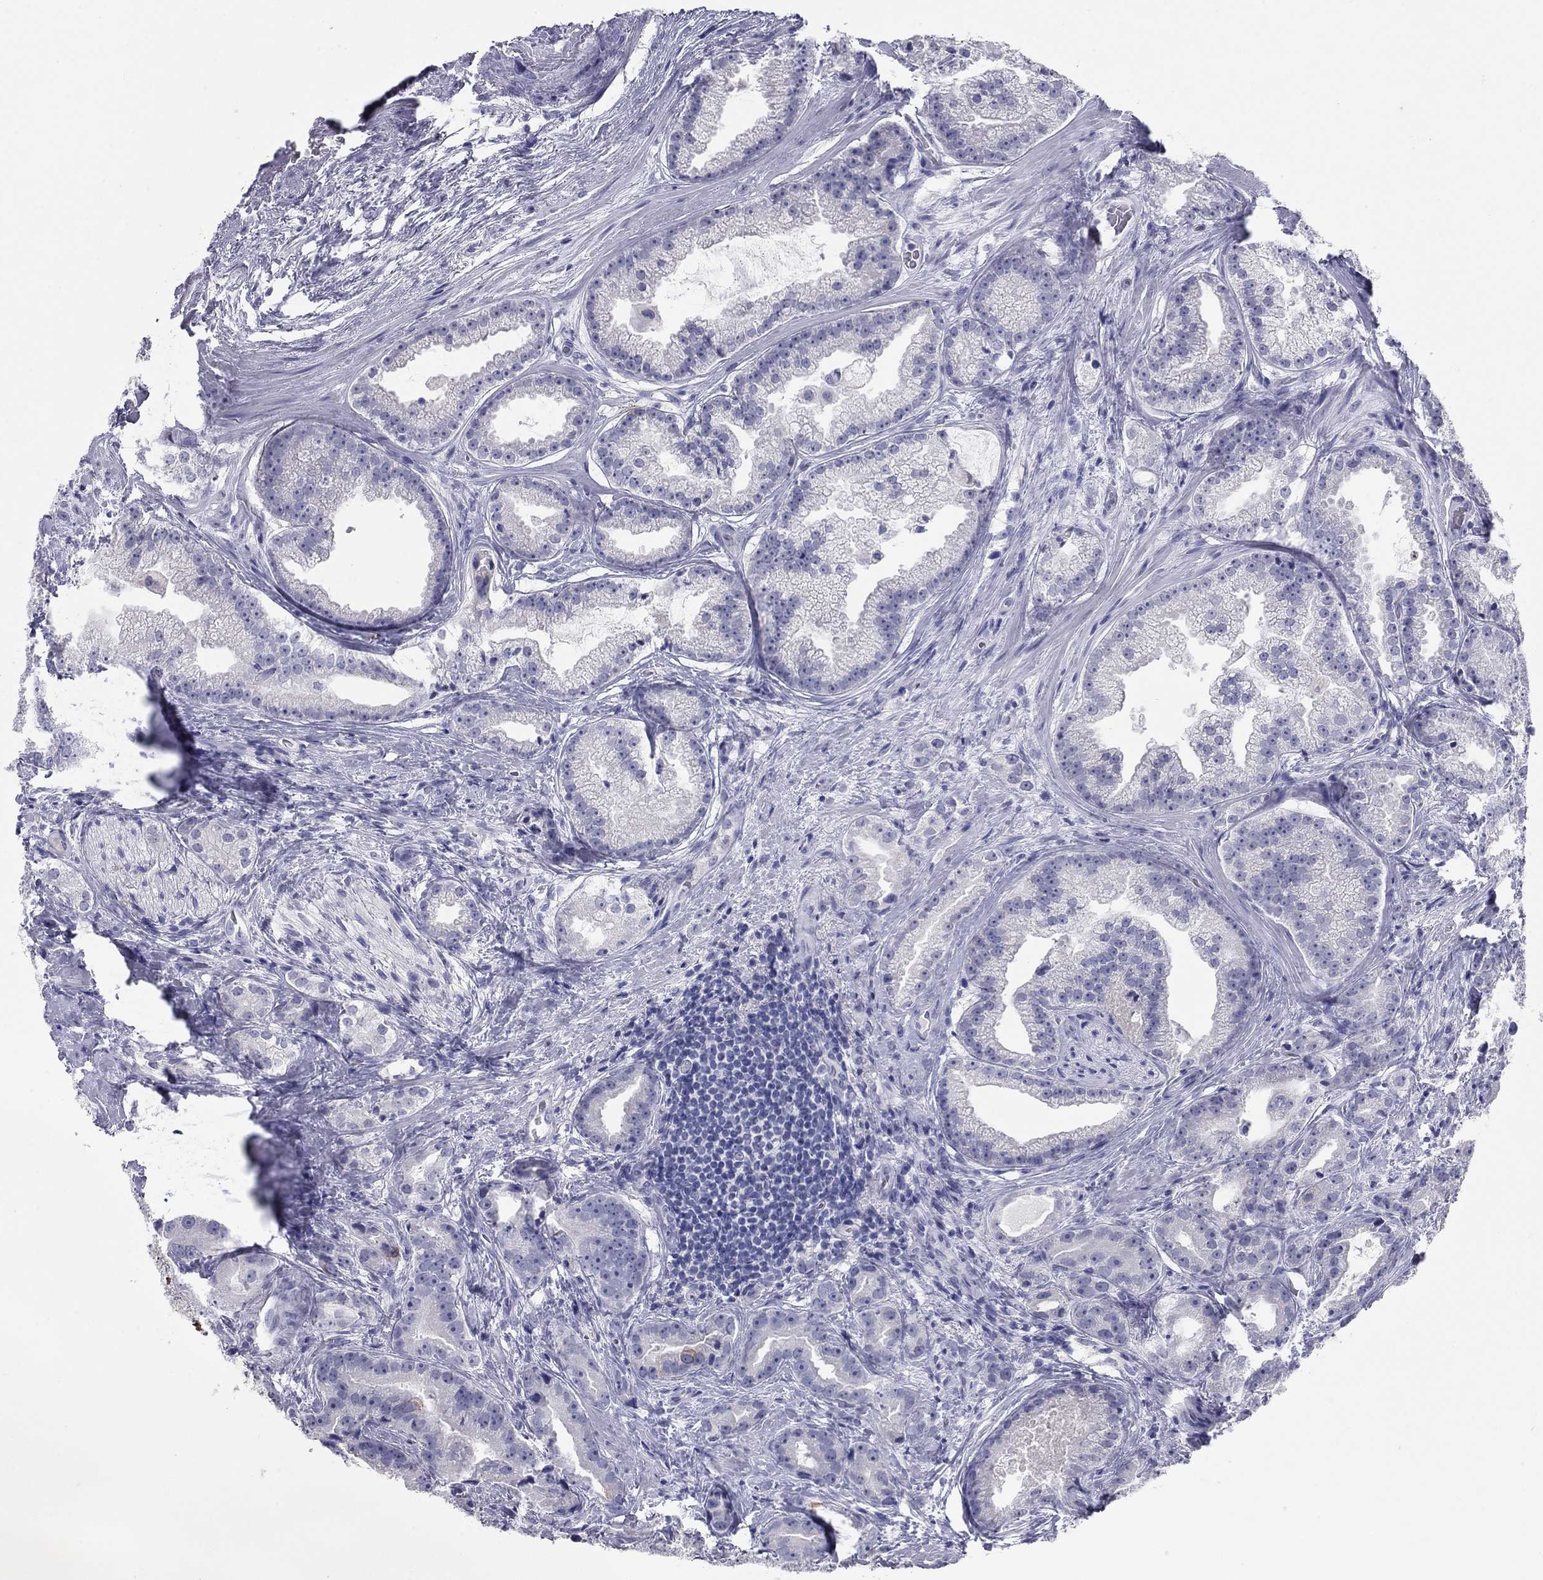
{"staining": {"intensity": "negative", "quantity": "none", "location": "none"}, "tissue": "prostate cancer", "cell_type": "Tumor cells", "image_type": "cancer", "snomed": [{"axis": "morphology", "description": "Adenocarcinoma, NOS"}, {"axis": "morphology", "description": "Adenocarcinoma, High grade"}, {"axis": "topography", "description": "Prostate"}], "caption": "Immunohistochemical staining of adenocarcinoma (prostate) shows no significant staining in tumor cells.", "gene": "KRT75", "patient": {"sex": "male", "age": 64}}